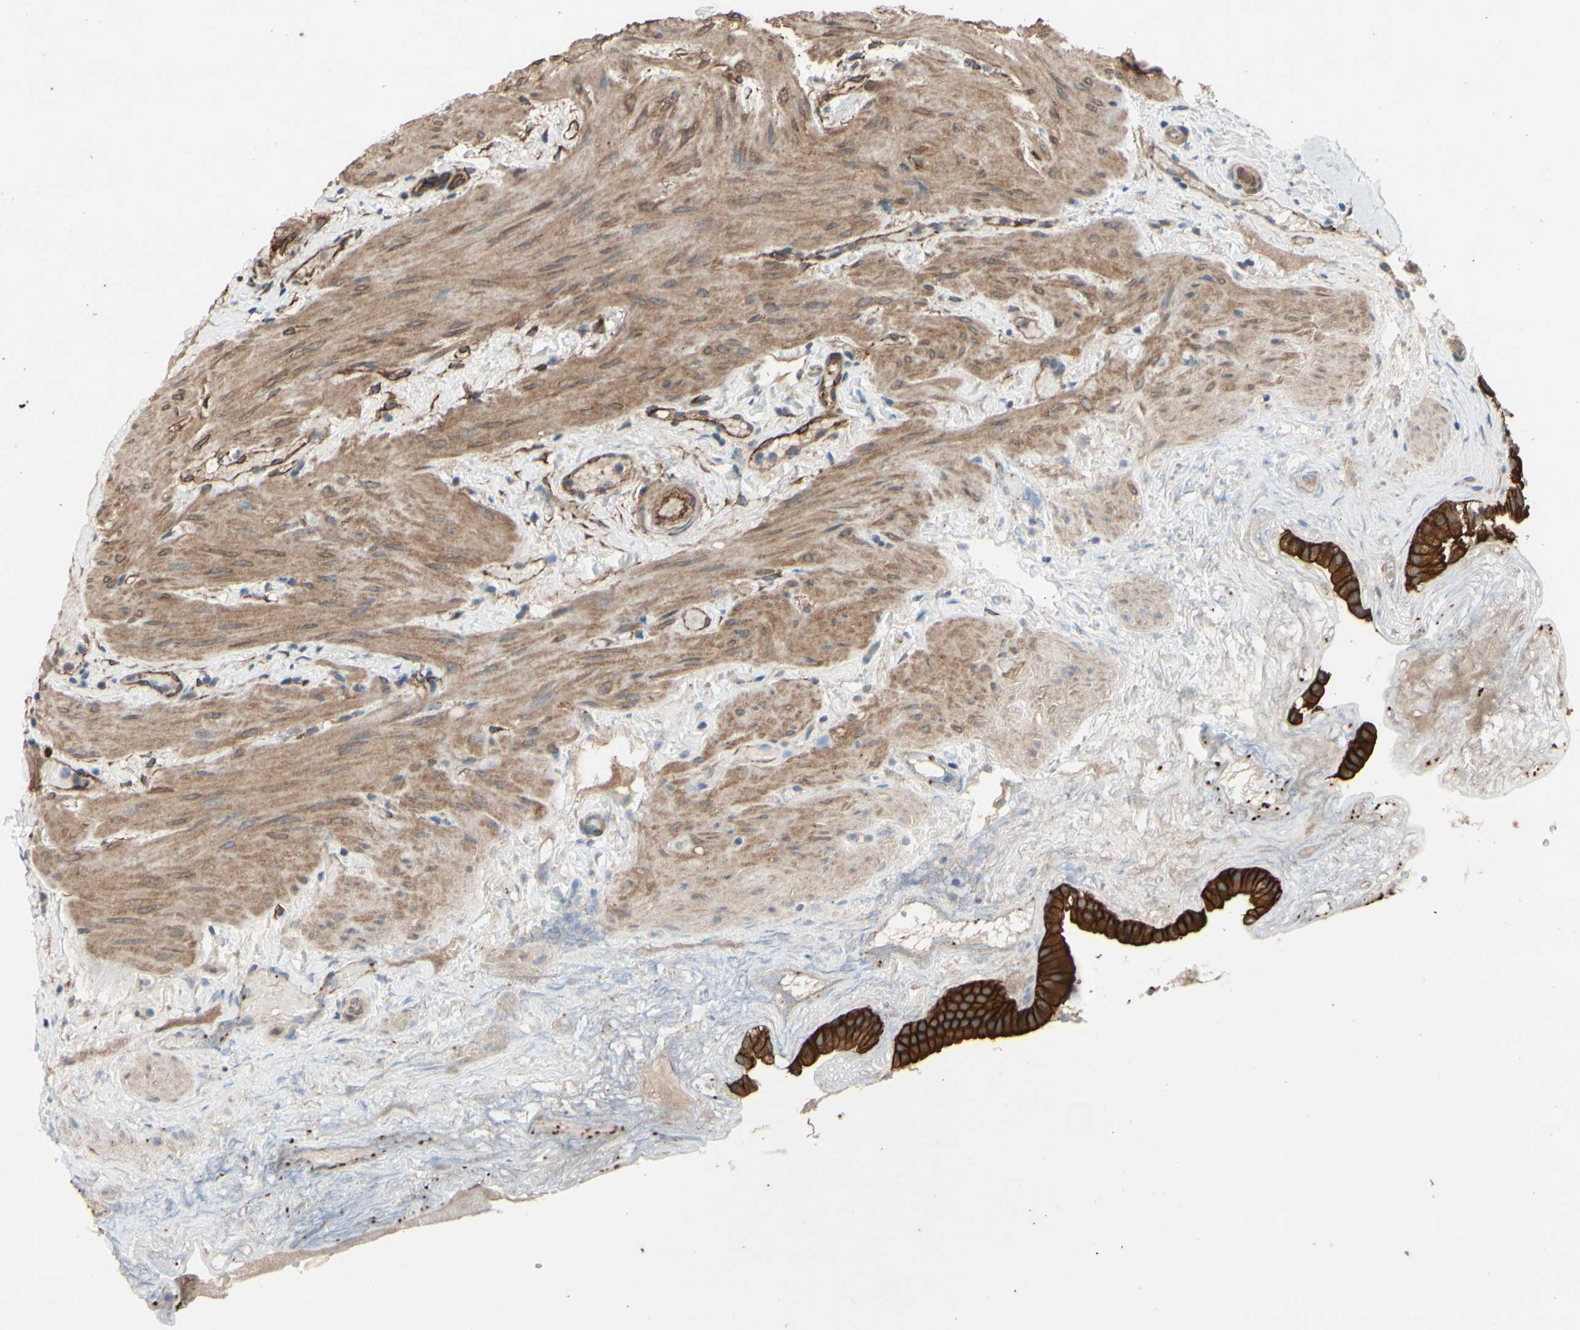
{"staining": {"intensity": "strong", "quantity": ">75%", "location": "cytoplasmic/membranous"}, "tissue": "gallbladder", "cell_type": "Glandular cells", "image_type": "normal", "snomed": [{"axis": "morphology", "description": "Normal tissue, NOS"}, {"axis": "topography", "description": "Gallbladder"}], "caption": "Strong cytoplasmic/membranous protein staining is appreciated in about >75% of glandular cells in gallbladder.", "gene": "CTTNBP2", "patient": {"sex": "female", "age": 26}}